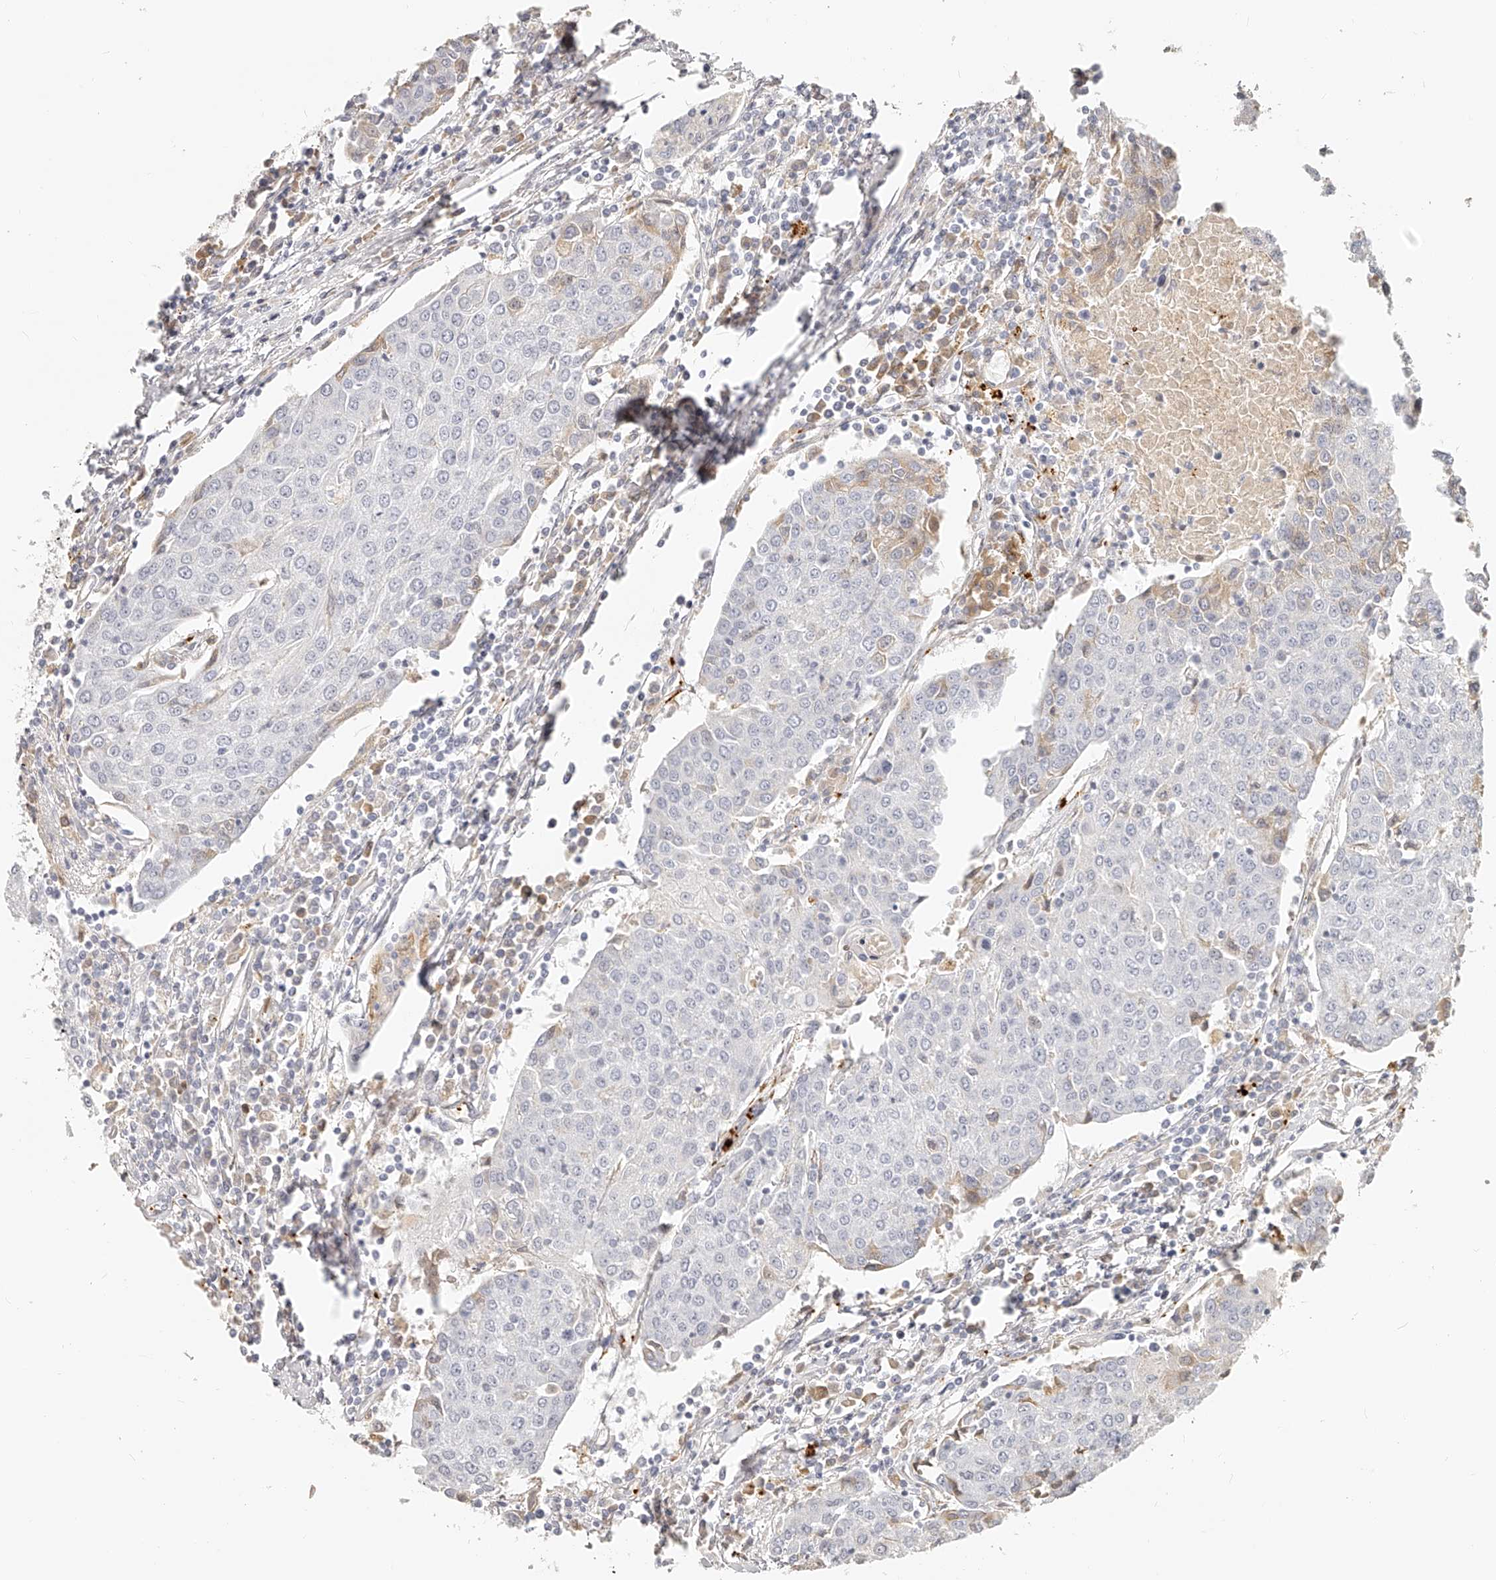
{"staining": {"intensity": "negative", "quantity": "none", "location": "none"}, "tissue": "urothelial cancer", "cell_type": "Tumor cells", "image_type": "cancer", "snomed": [{"axis": "morphology", "description": "Urothelial carcinoma, High grade"}, {"axis": "topography", "description": "Urinary bladder"}], "caption": "Urothelial cancer stained for a protein using immunohistochemistry exhibits no staining tumor cells.", "gene": "ITGB3", "patient": {"sex": "female", "age": 85}}